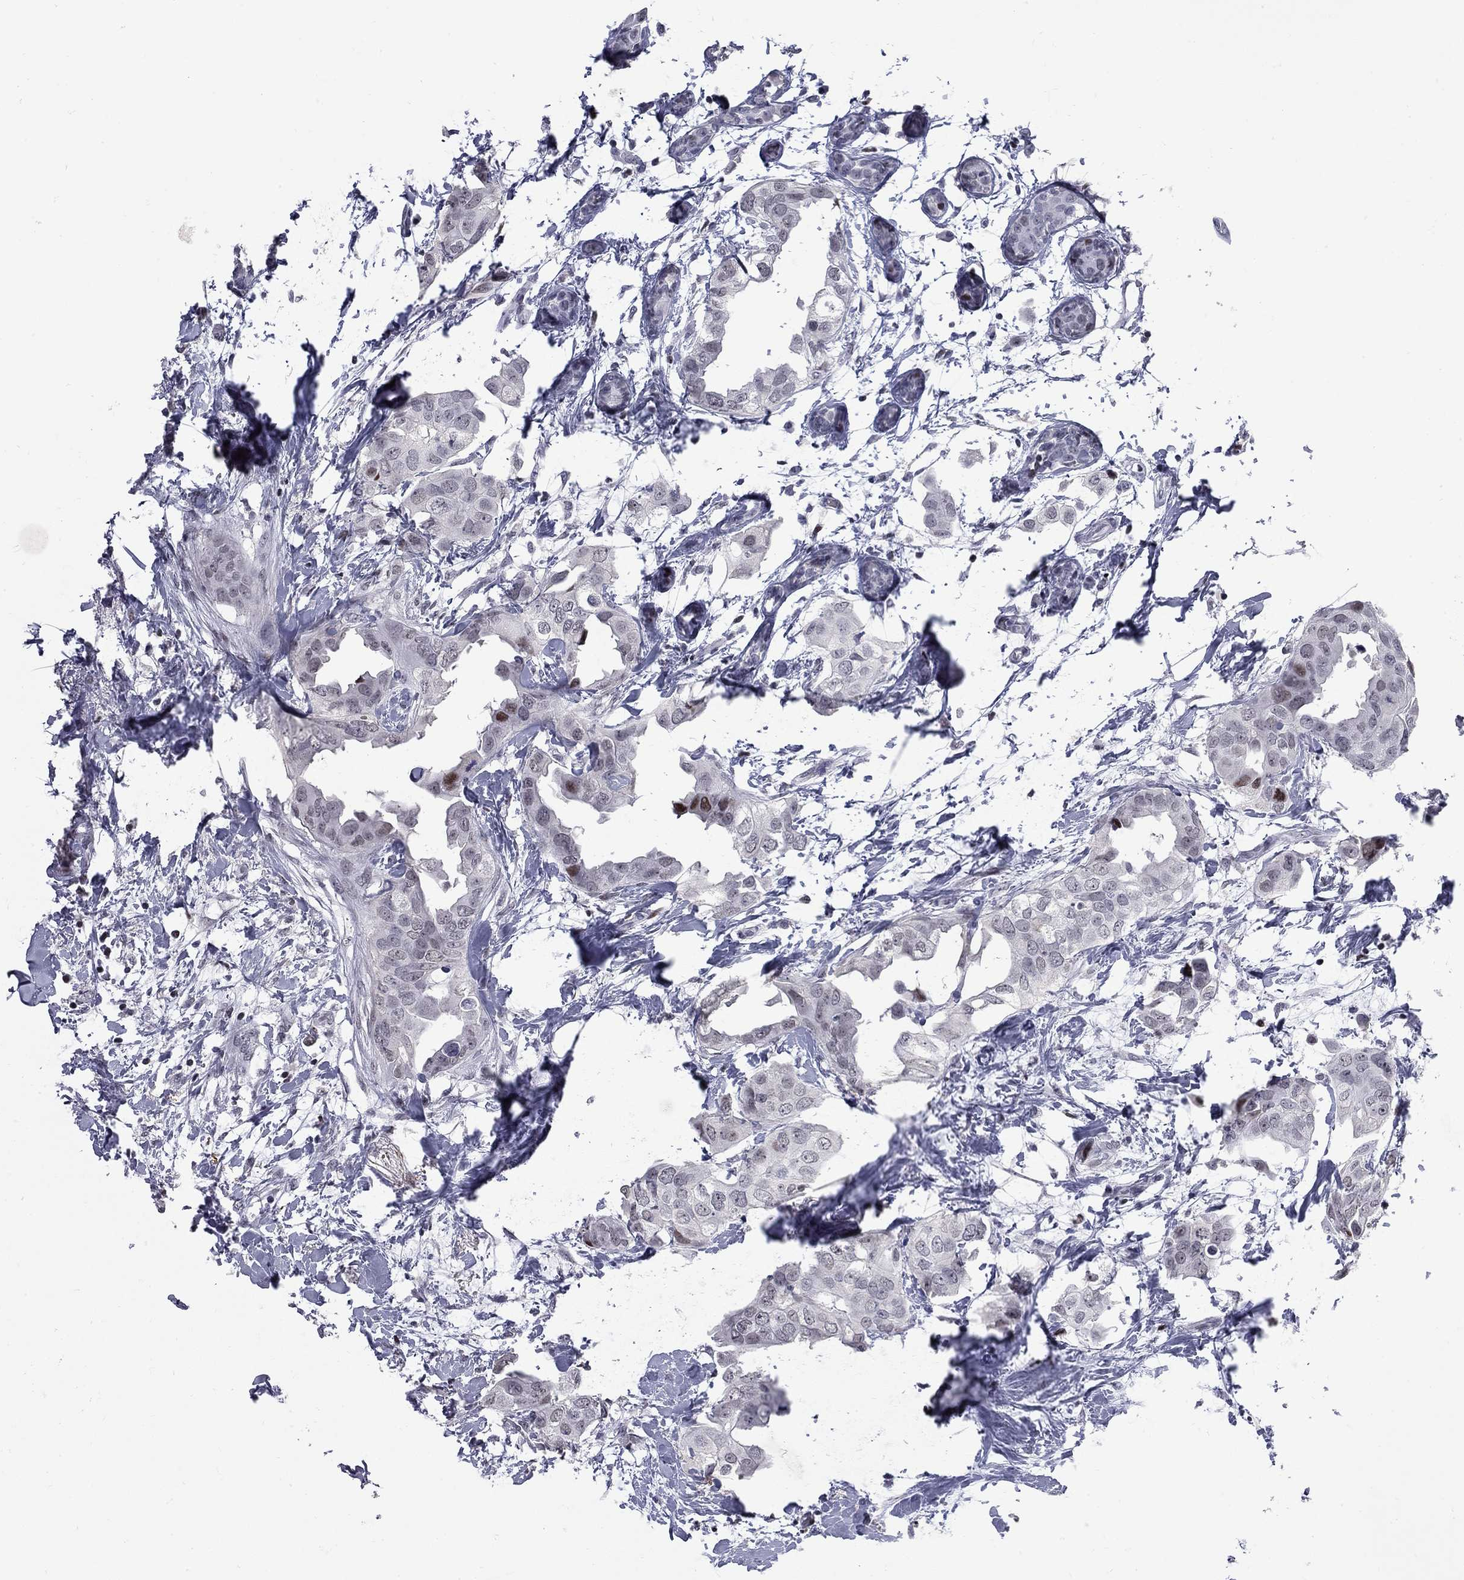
{"staining": {"intensity": "moderate", "quantity": "<25%", "location": "nuclear"}, "tissue": "breast cancer", "cell_type": "Tumor cells", "image_type": "cancer", "snomed": [{"axis": "morphology", "description": "Normal tissue, NOS"}, {"axis": "morphology", "description": "Duct carcinoma"}, {"axis": "topography", "description": "Breast"}], "caption": "IHC image of neoplastic tissue: human breast cancer stained using immunohistochemistry shows low levels of moderate protein expression localized specifically in the nuclear of tumor cells, appearing as a nuclear brown color.", "gene": "ZNF154", "patient": {"sex": "female", "age": 40}}